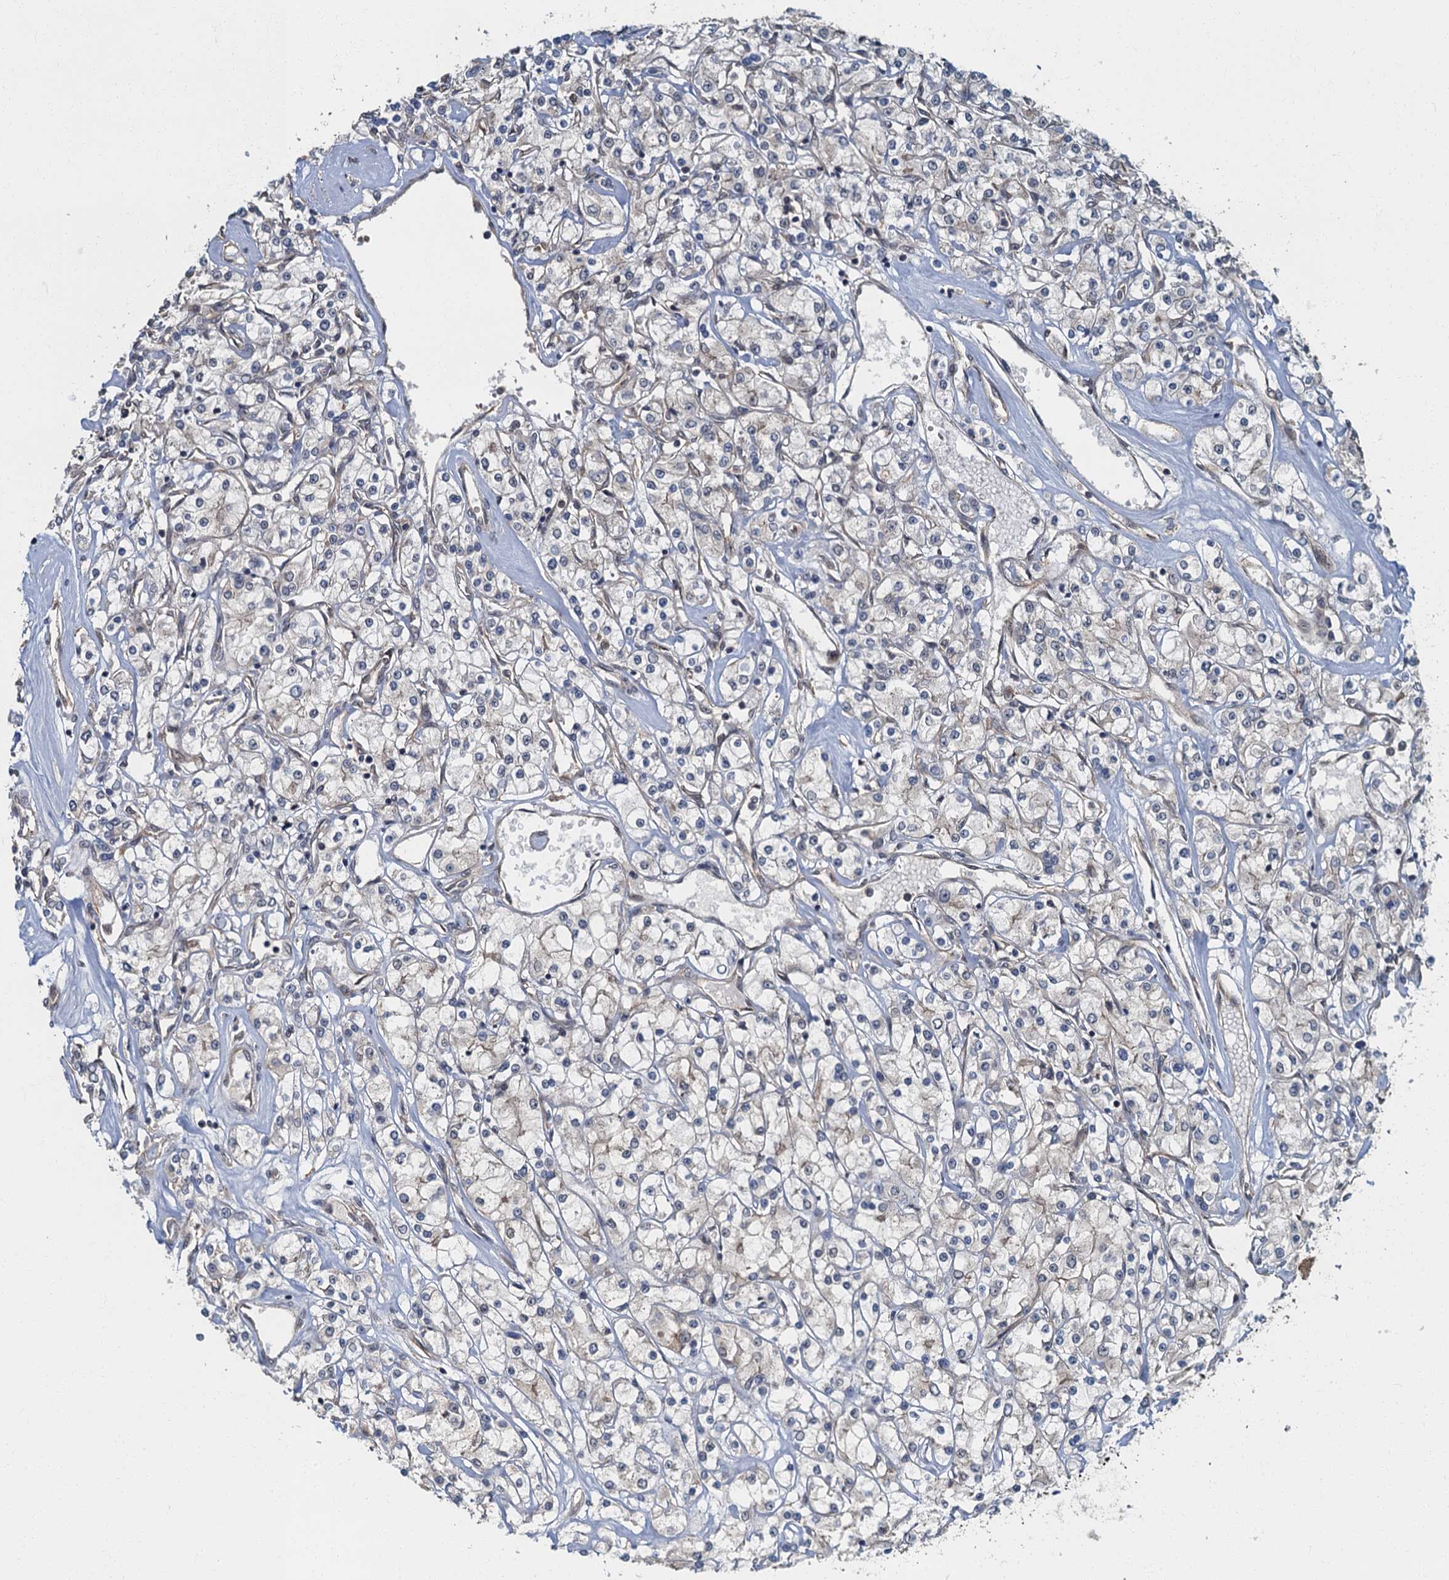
{"staining": {"intensity": "negative", "quantity": "none", "location": "none"}, "tissue": "renal cancer", "cell_type": "Tumor cells", "image_type": "cancer", "snomed": [{"axis": "morphology", "description": "Adenocarcinoma, NOS"}, {"axis": "topography", "description": "Kidney"}], "caption": "Immunohistochemistry image of renal adenocarcinoma stained for a protein (brown), which exhibits no staining in tumor cells.", "gene": "TBCK", "patient": {"sex": "female", "age": 59}}